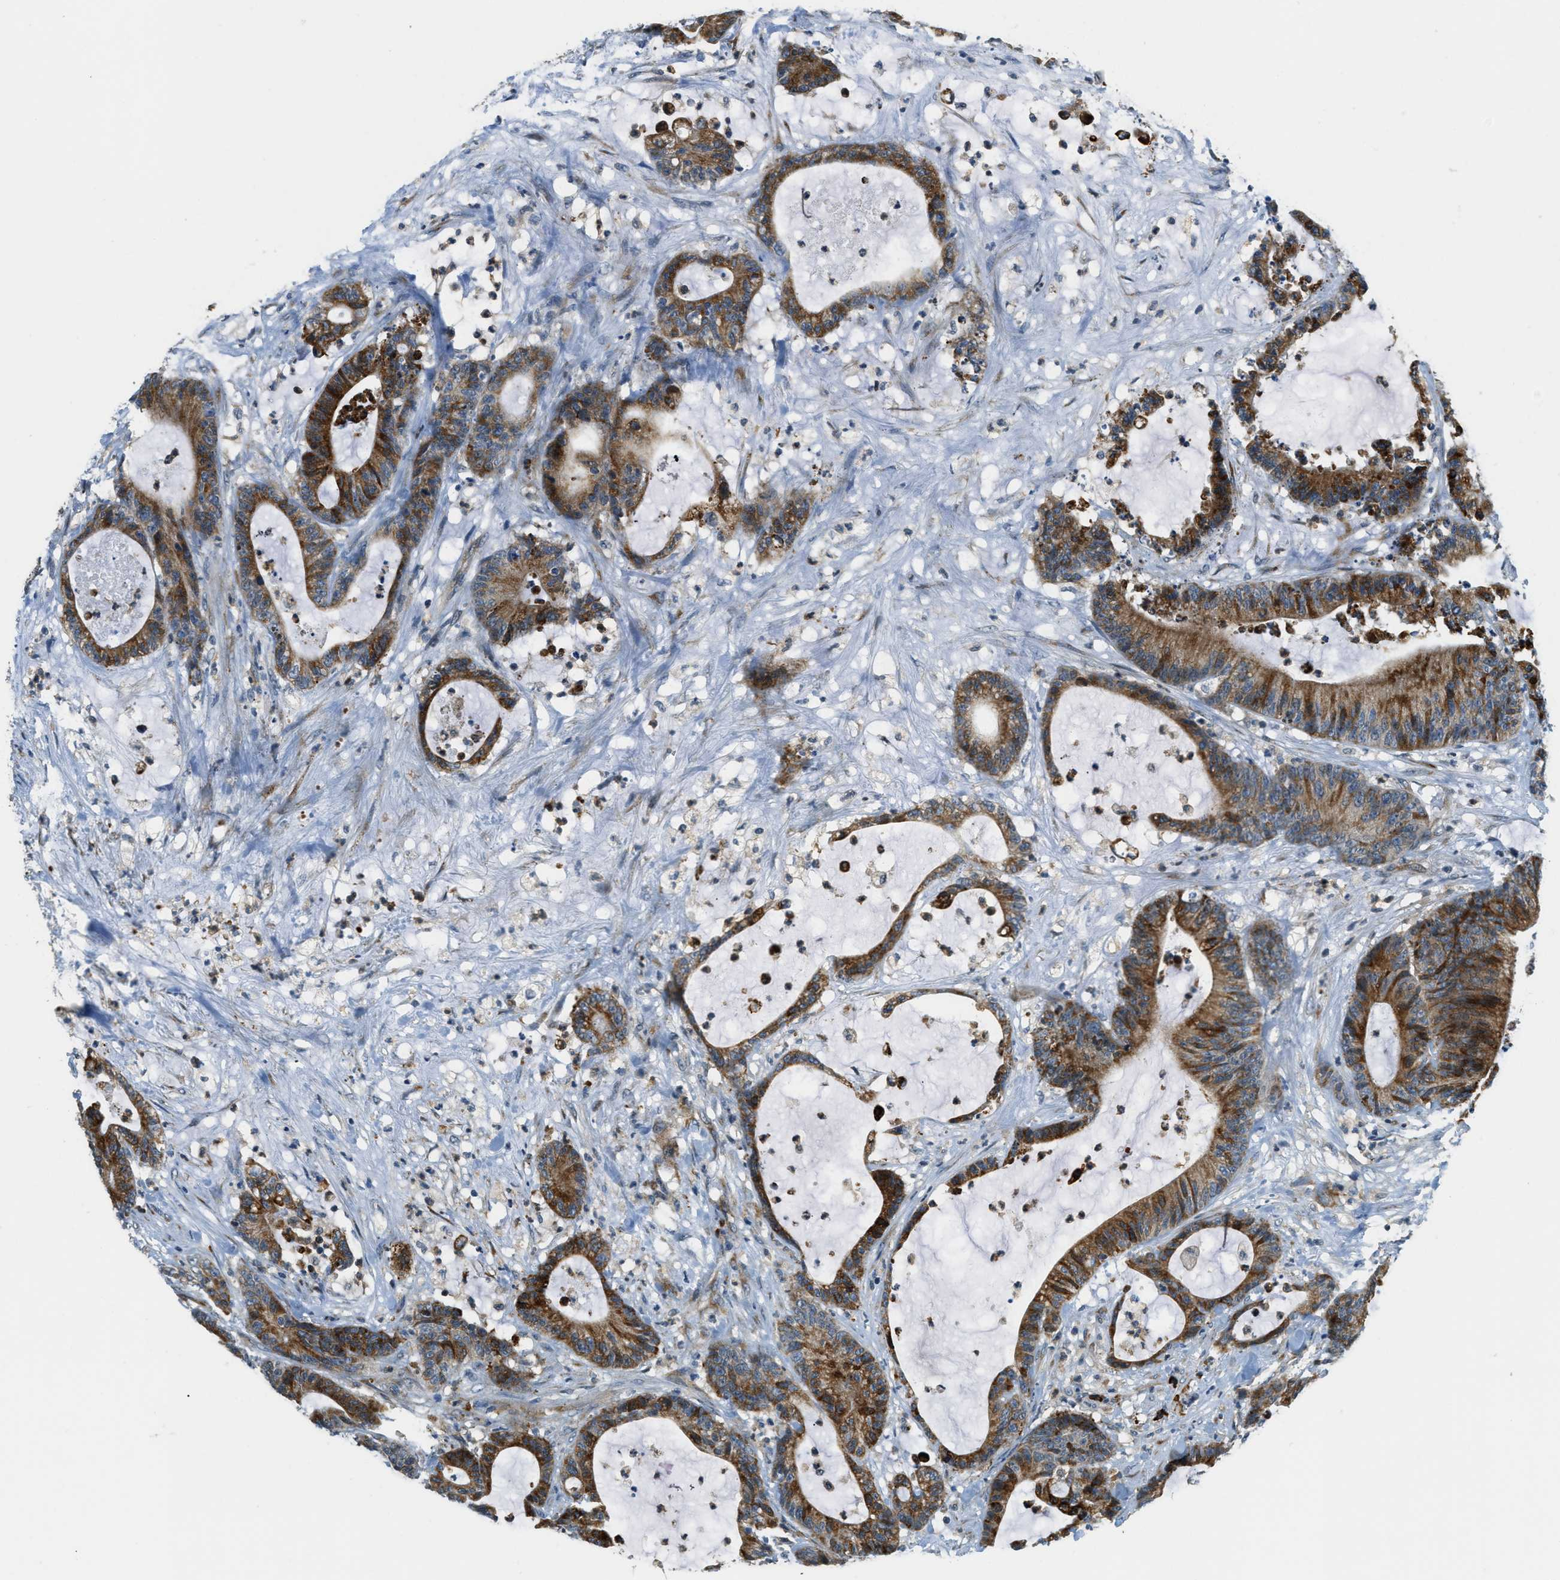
{"staining": {"intensity": "strong", "quantity": ">75%", "location": "cytoplasmic/membranous"}, "tissue": "colorectal cancer", "cell_type": "Tumor cells", "image_type": "cancer", "snomed": [{"axis": "morphology", "description": "Adenocarcinoma, NOS"}, {"axis": "topography", "description": "Colon"}], "caption": "Tumor cells show high levels of strong cytoplasmic/membranous staining in approximately >75% of cells in colorectal cancer (adenocarcinoma).", "gene": "HERC2", "patient": {"sex": "female", "age": 84}}